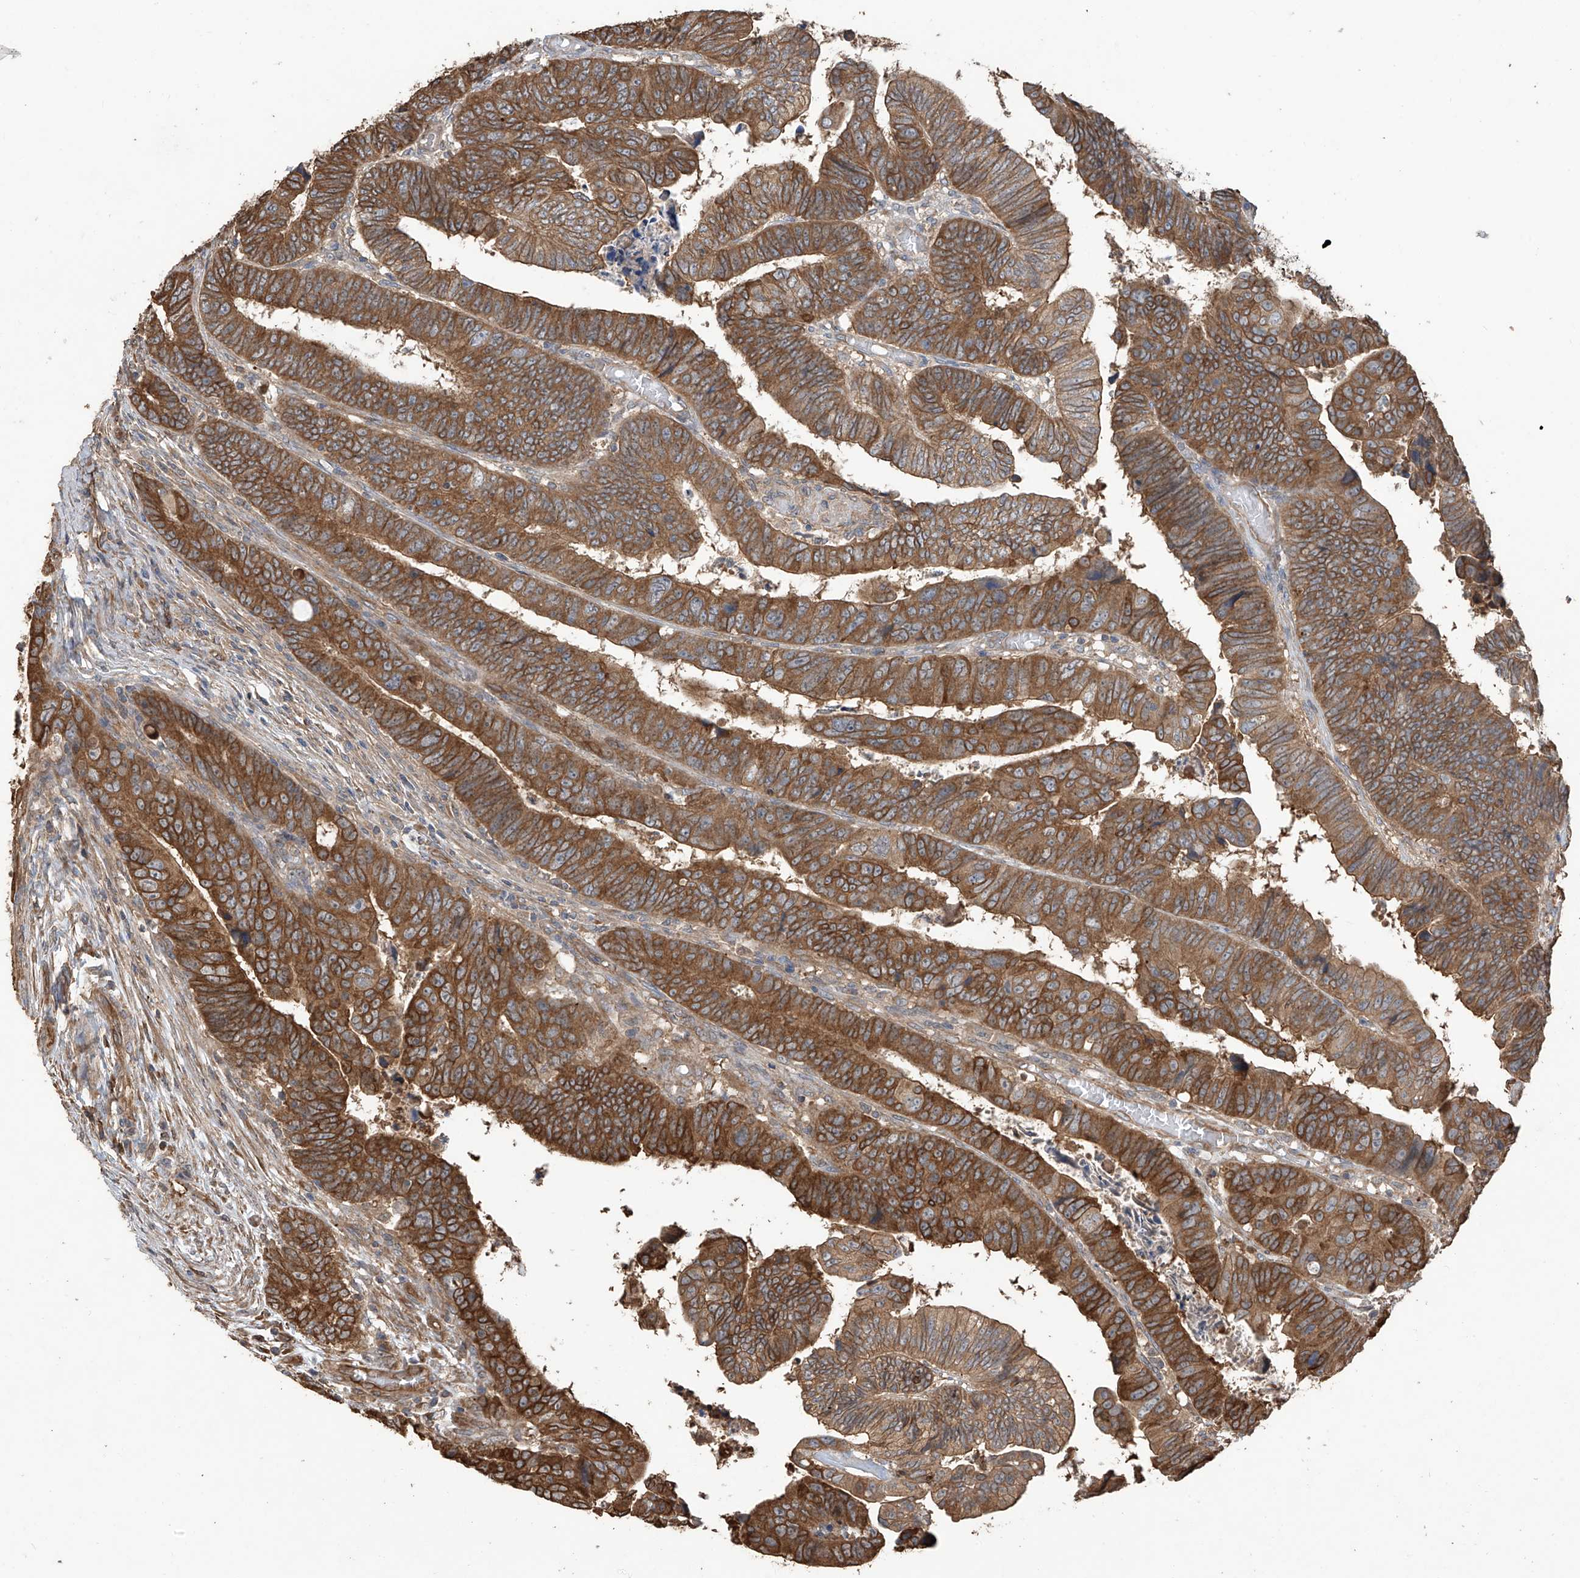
{"staining": {"intensity": "moderate", "quantity": ">75%", "location": "cytoplasmic/membranous"}, "tissue": "colorectal cancer", "cell_type": "Tumor cells", "image_type": "cancer", "snomed": [{"axis": "morphology", "description": "Normal tissue, NOS"}, {"axis": "morphology", "description": "Adenocarcinoma, NOS"}, {"axis": "topography", "description": "Rectum"}], "caption": "A medium amount of moderate cytoplasmic/membranous positivity is identified in approximately >75% of tumor cells in adenocarcinoma (colorectal) tissue. The protein of interest is shown in brown color, while the nuclei are stained blue.", "gene": "AGBL5", "patient": {"sex": "female", "age": 65}}